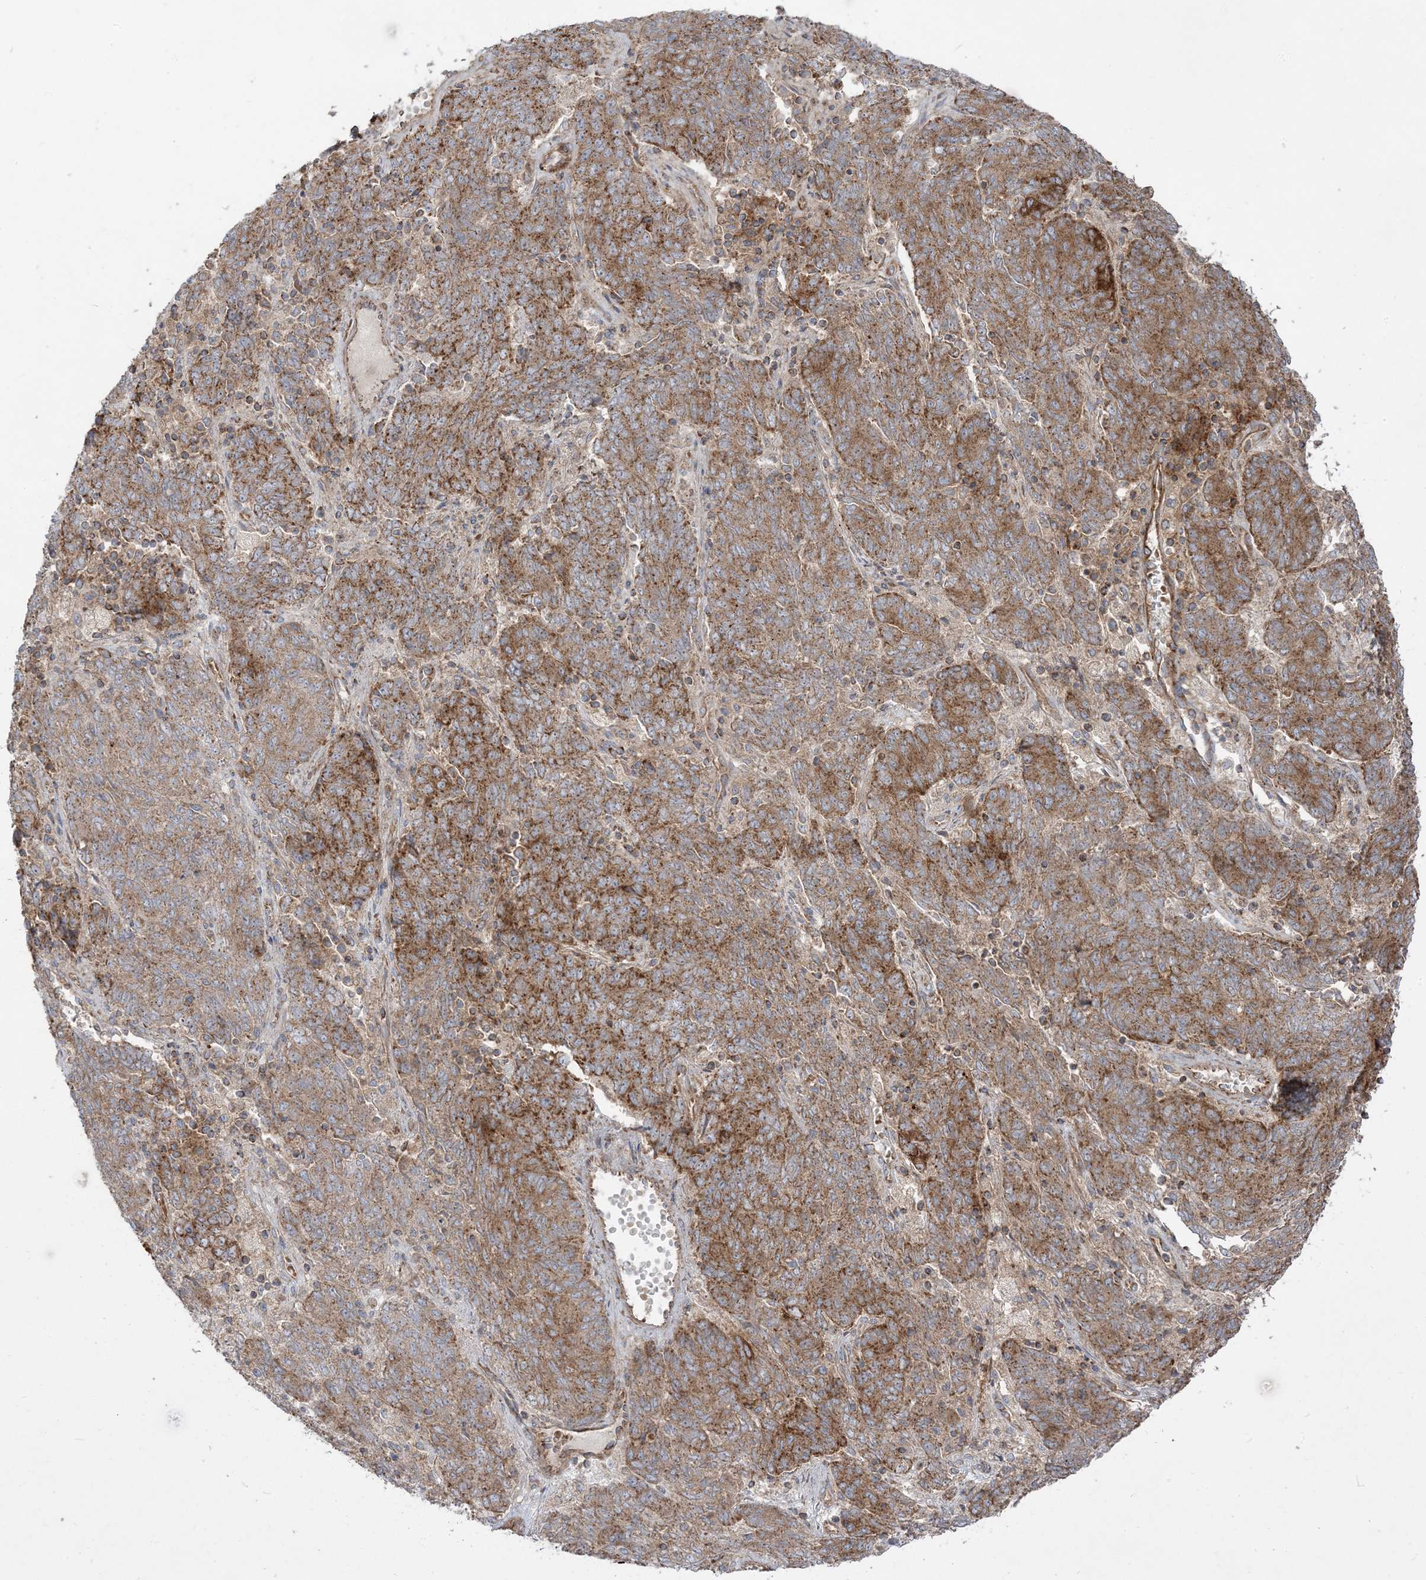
{"staining": {"intensity": "moderate", "quantity": ">75%", "location": "cytoplasmic/membranous"}, "tissue": "endometrial cancer", "cell_type": "Tumor cells", "image_type": "cancer", "snomed": [{"axis": "morphology", "description": "Adenocarcinoma, NOS"}, {"axis": "topography", "description": "Endometrium"}], "caption": "Adenocarcinoma (endometrial) stained for a protein exhibits moderate cytoplasmic/membranous positivity in tumor cells.", "gene": "AARS2", "patient": {"sex": "female", "age": 80}}